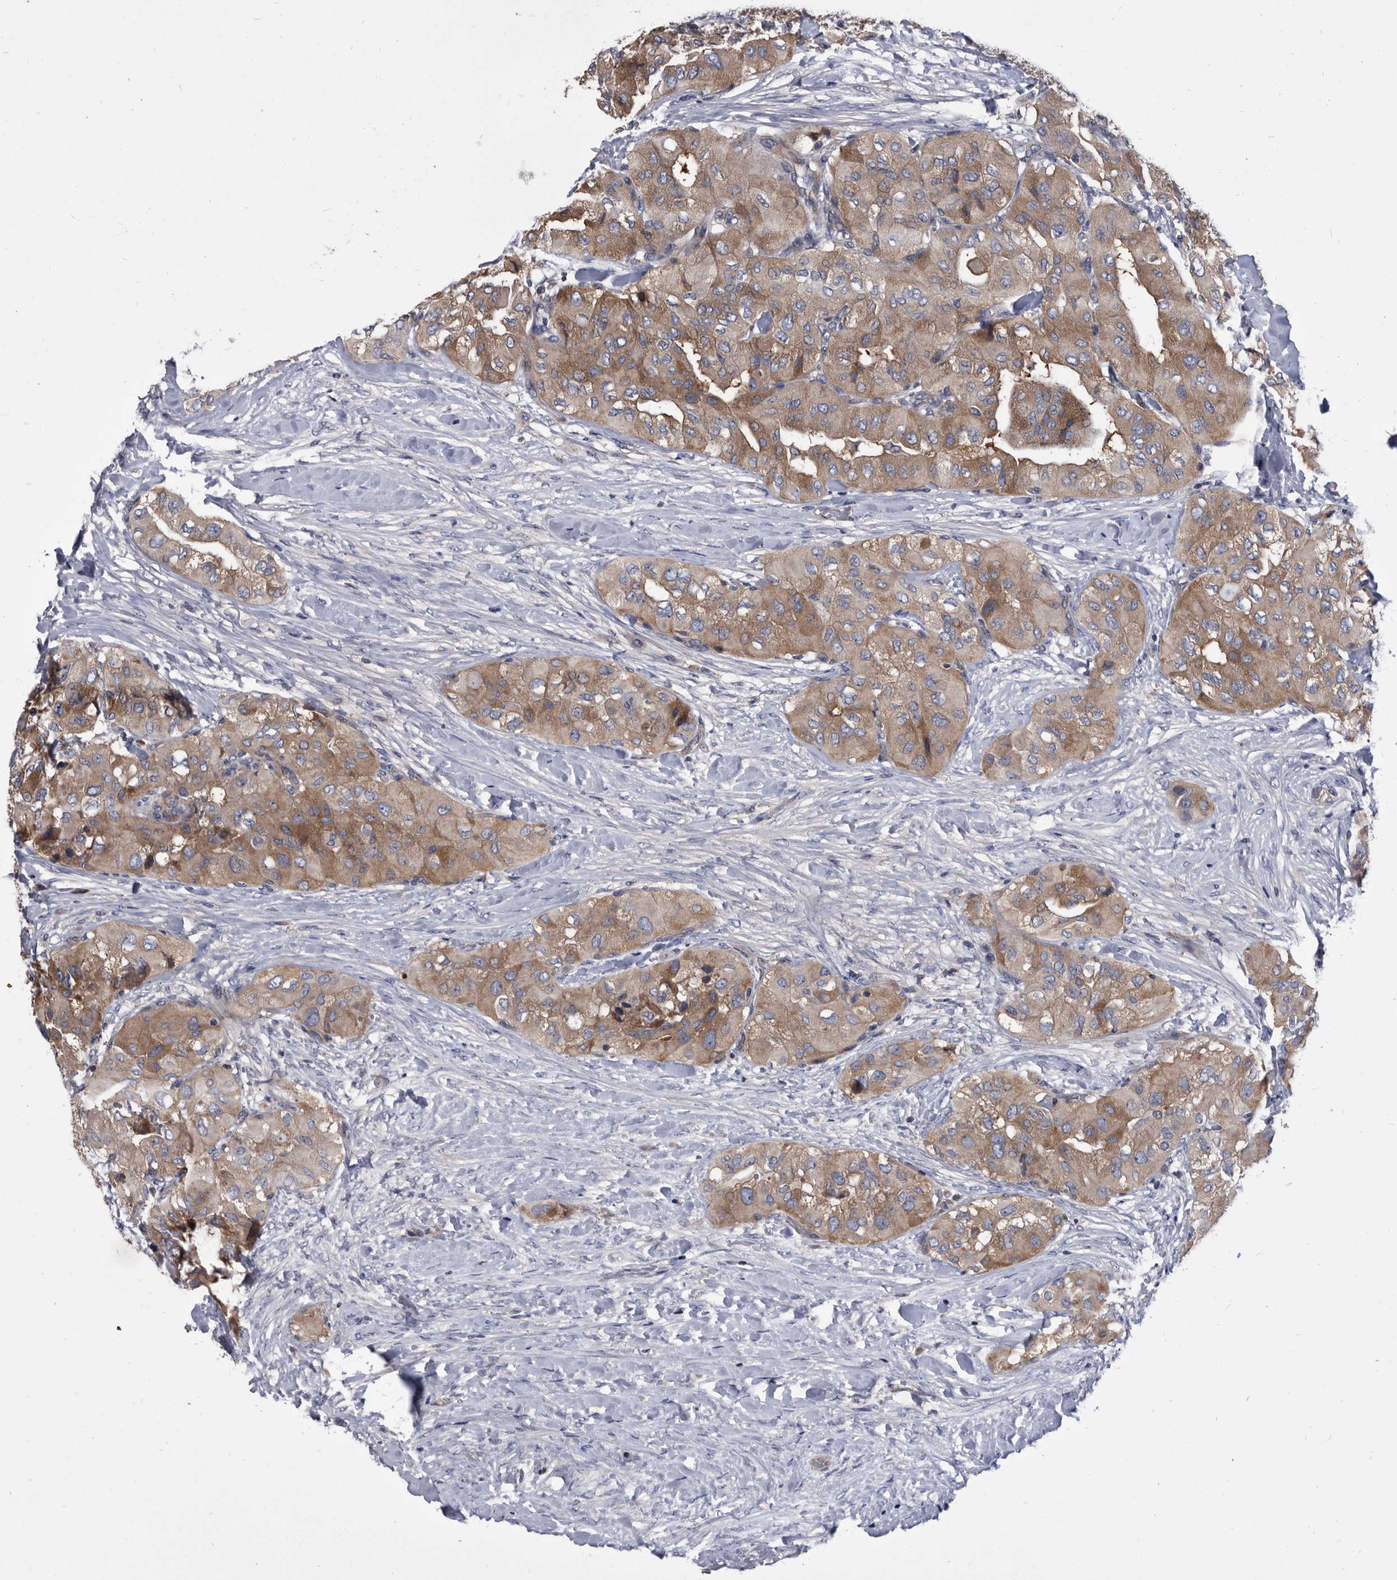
{"staining": {"intensity": "moderate", "quantity": ">75%", "location": "cytoplasmic/membranous"}, "tissue": "thyroid cancer", "cell_type": "Tumor cells", "image_type": "cancer", "snomed": [{"axis": "morphology", "description": "Papillary adenocarcinoma, NOS"}, {"axis": "topography", "description": "Thyroid gland"}], "caption": "Immunohistochemical staining of thyroid cancer shows moderate cytoplasmic/membranous protein positivity in approximately >75% of tumor cells.", "gene": "DTNBP1", "patient": {"sex": "female", "age": 59}}